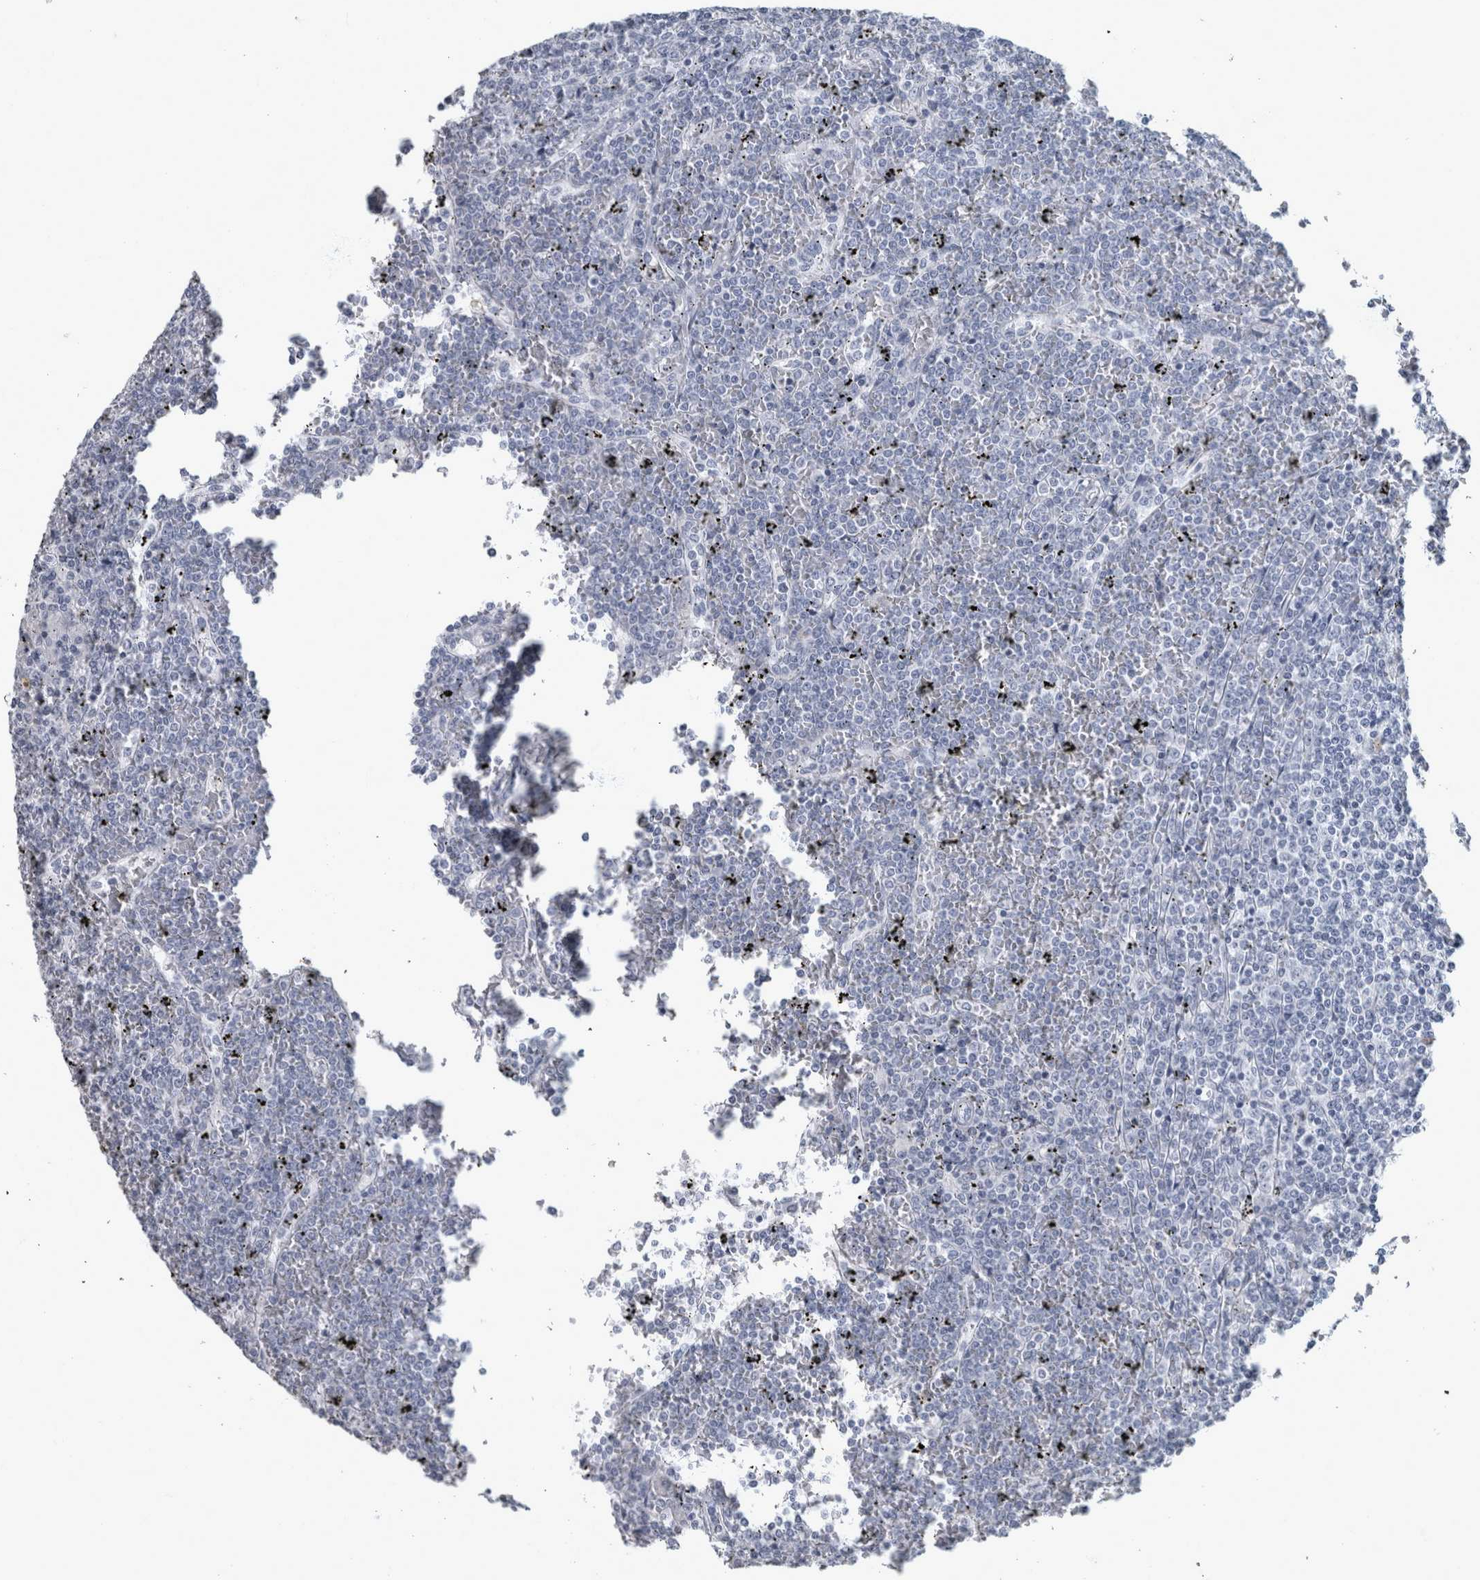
{"staining": {"intensity": "negative", "quantity": "none", "location": "none"}, "tissue": "lymphoma", "cell_type": "Tumor cells", "image_type": "cancer", "snomed": [{"axis": "morphology", "description": "Malignant lymphoma, non-Hodgkin's type, Low grade"}, {"axis": "topography", "description": "Spleen"}], "caption": "IHC histopathology image of neoplastic tissue: human lymphoma stained with DAB demonstrates no significant protein staining in tumor cells. (DAB (3,3'-diaminobenzidine) immunohistochemistry (IHC), high magnification).", "gene": "DSG2", "patient": {"sex": "female", "age": 19}}